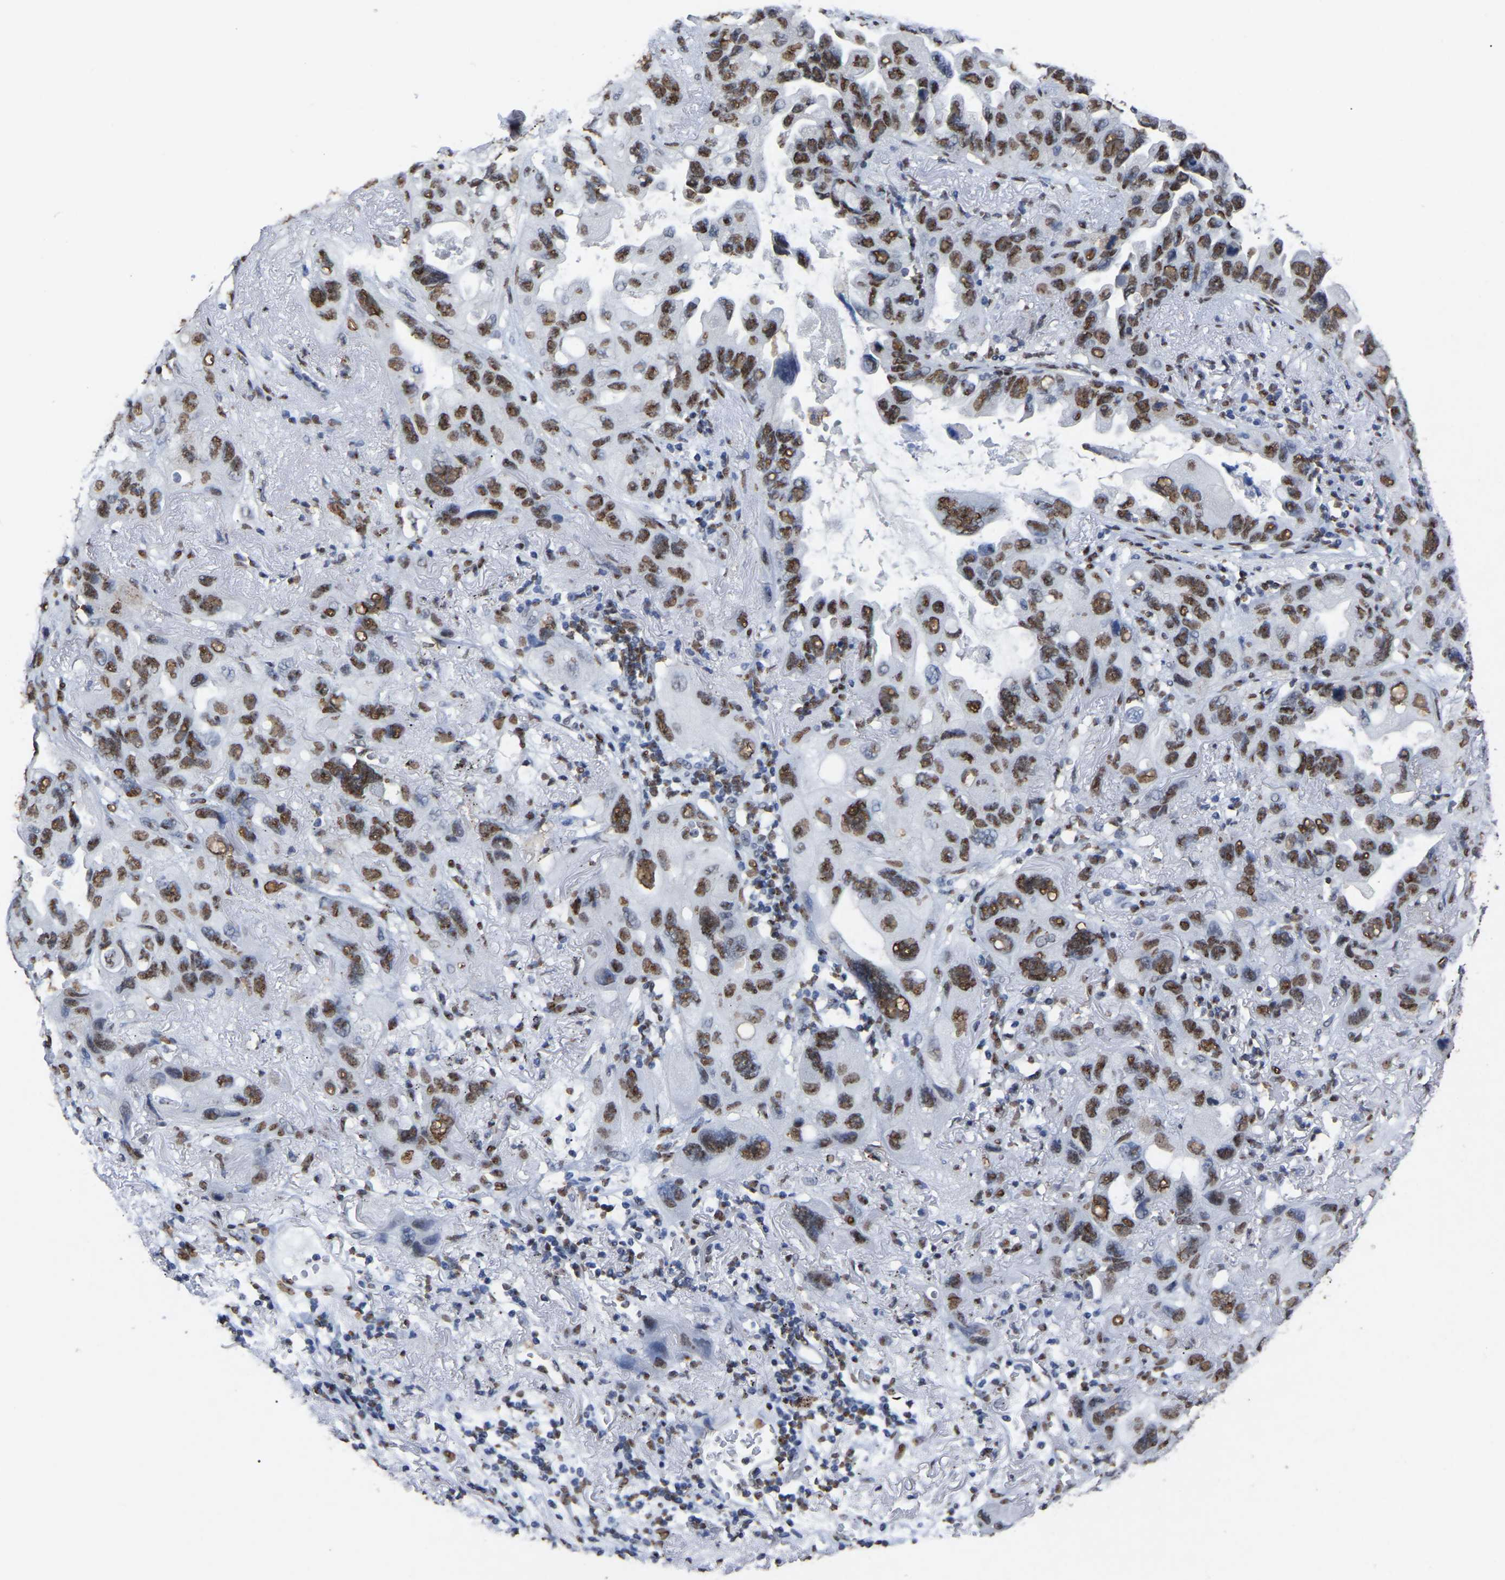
{"staining": {"intensity": "moderate", "quantity": ">75%", "location": "nuclear"}, "tissue": "lung cancer", "cell_type": "Tumor cells", "image_type": "cancer", "snomed": [{"axis": "morphology", "description": "Squamous cell carcinoma, NOS"}, {"axis": "topography", "description": "Lung"}], "caption": "Protein staining by immunohistochemistry (IHC) reveals moderate nuclear positivity in about >75% of tumor cells in lung squamous cell carcinoma.", "gene": "RBL2", "patient": {"sex": "female", "age": 73}}